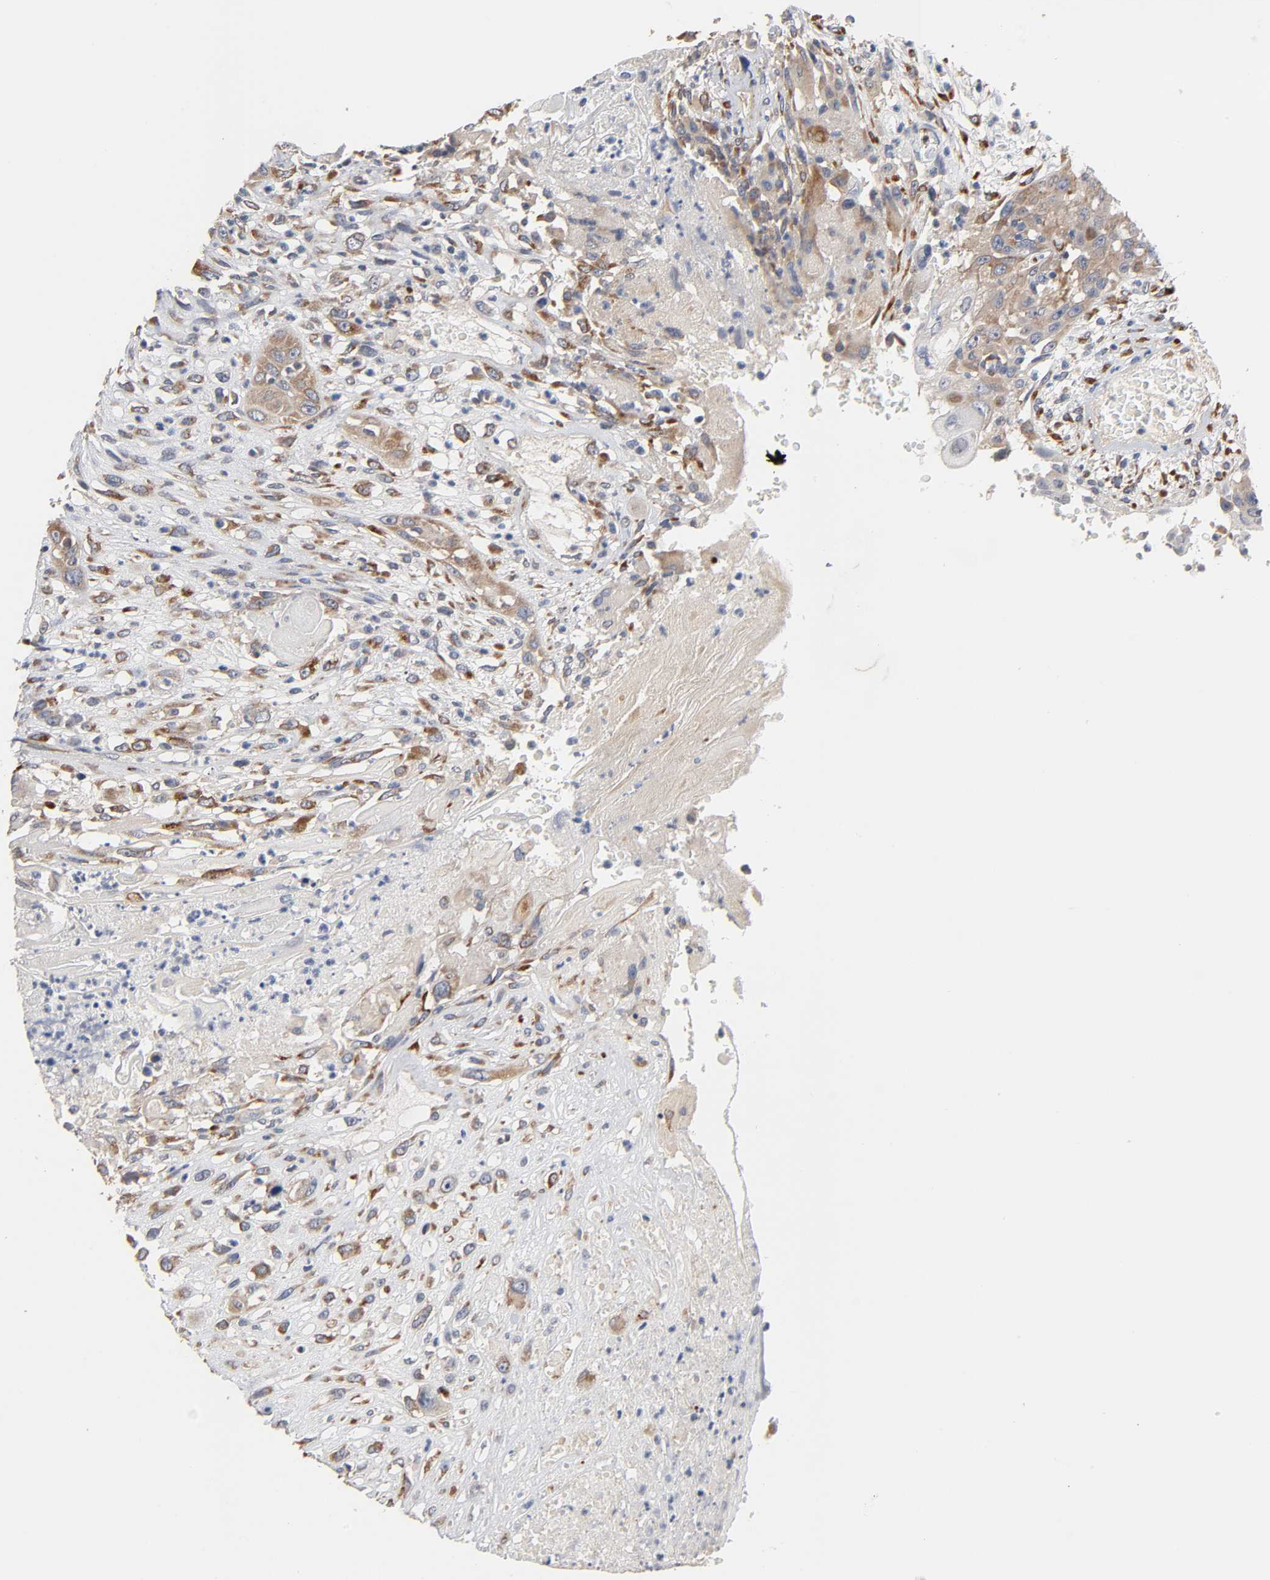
{"staining": {"intensity": "moderate", "quantity": "25%-75%", "location": "cytoplasmic/membranous"}, "tissue": "head and neck cancer", "cell_type": "Tumor cells", "image_type": "cancer", "snomed": [{"axis": "morphology", "description": "Necrosis, NOS"}, {"axis": "morphology", "description": "Neoplasm, malignant, NOS"}, {"axis": "topography", "description": "Salivary gland"}, {"axis": "topography", "description": "Head-Neck"}], "caption": "Human head and neck cancer (neoplasm (malignant)) stained with a protein marker exhibits moderate staining in tumor cells.", "gene": "HDLBP", "patient": {"sex": "male", "age": 43}}